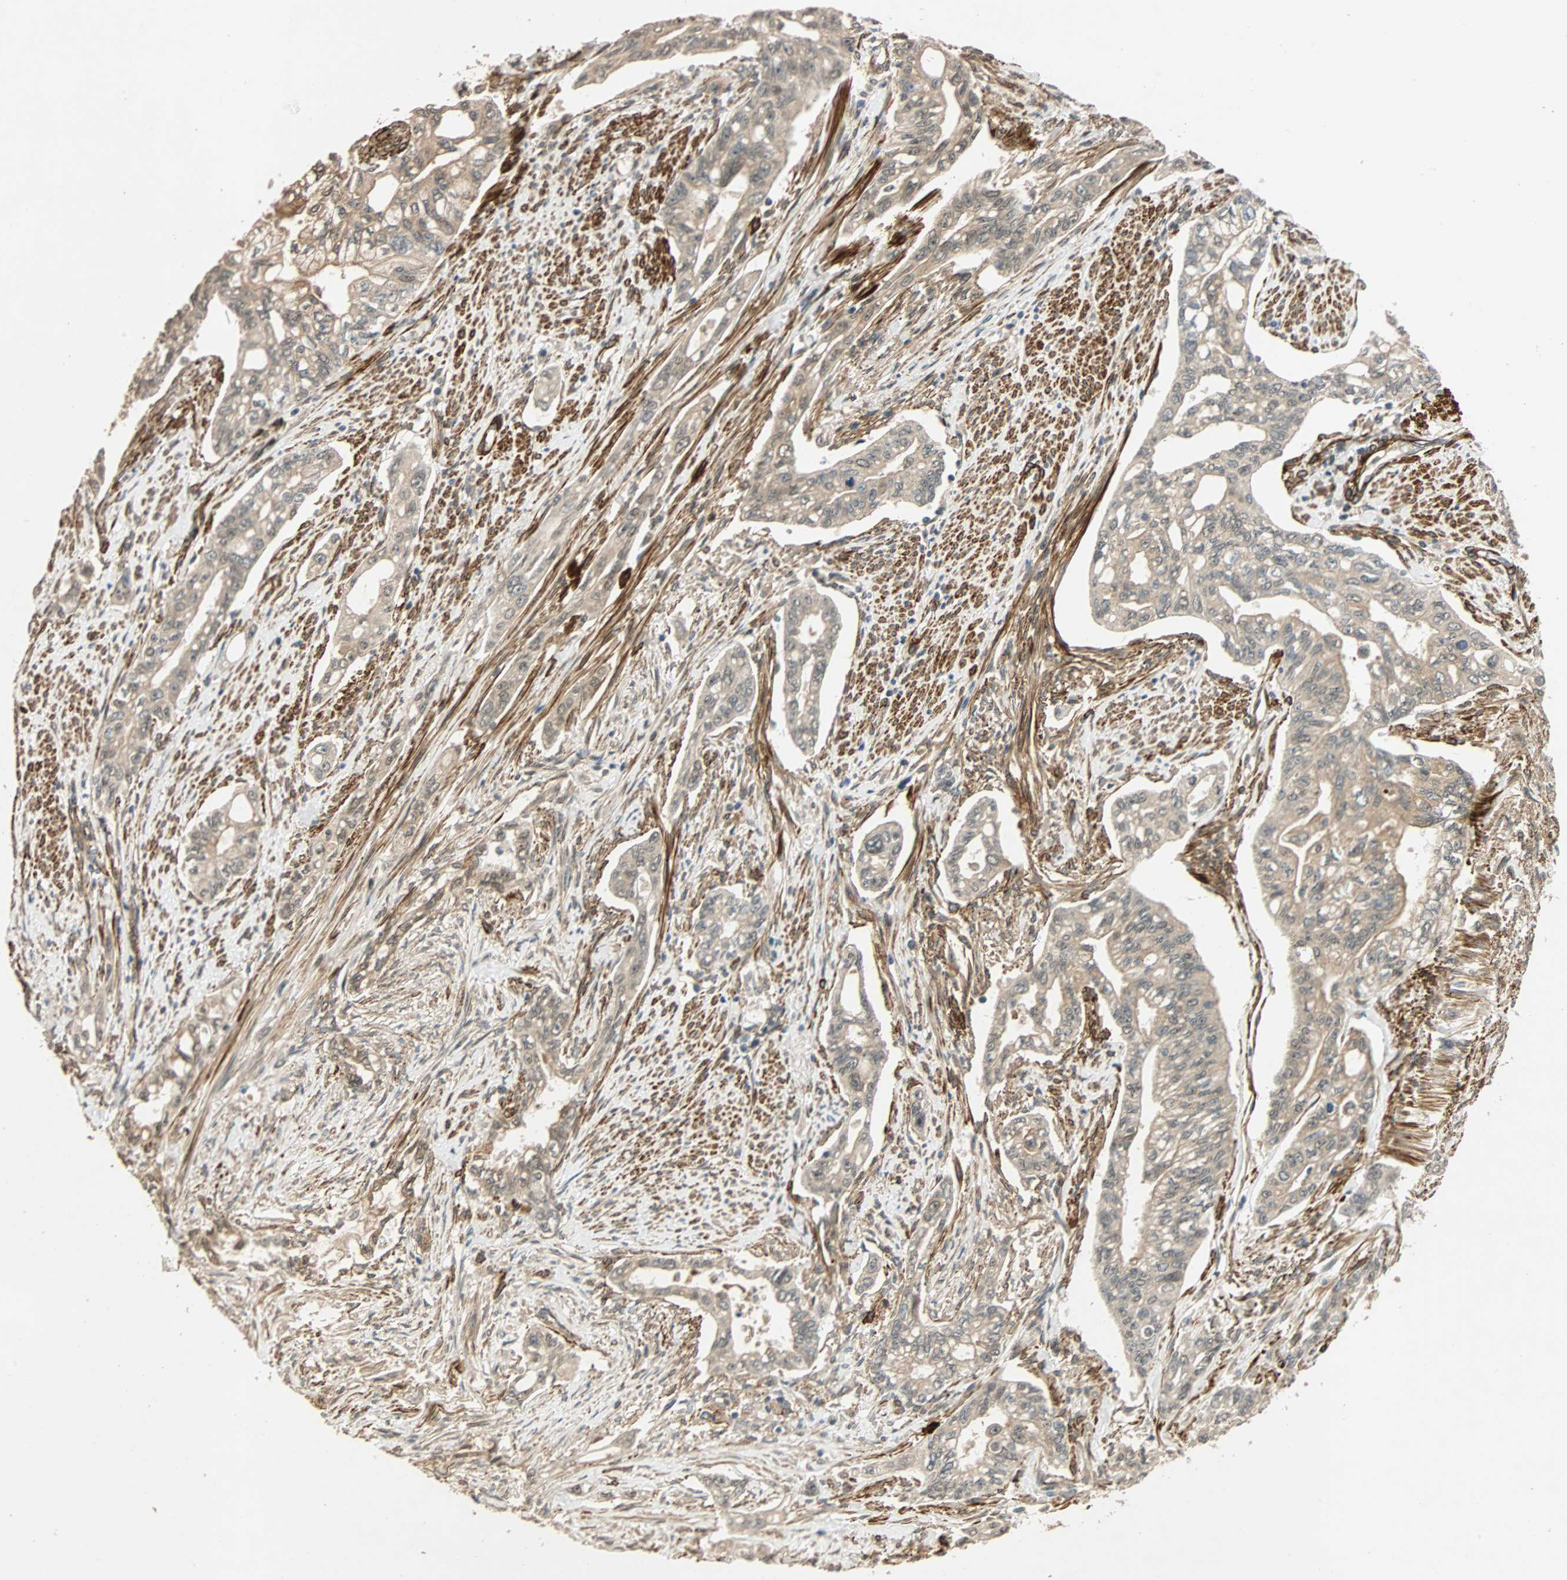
{"staining": {"intensity": "weak", "quantity": "25%-75%", "location": "cytoplasmic/membranous"}, "tissue": "pancreatic cancer", "cell_type": "Tumor cells", "image_type": "cancer", "snomed": [{"axis": "morphology", "description": "Normal tissue, NOS"}, {"axis": "topography", "description": "Pancreas"}], "caption": "Protein staining of pancreatic cancer tissue reveals weak cytoplasmic/membranous staining in about 25%-75% of tumor cells. (DAB = brown stain, brightfield microscopy at high magnification).", "gene": "QSER1", "patient": {"sex": "male", "age": 42}}